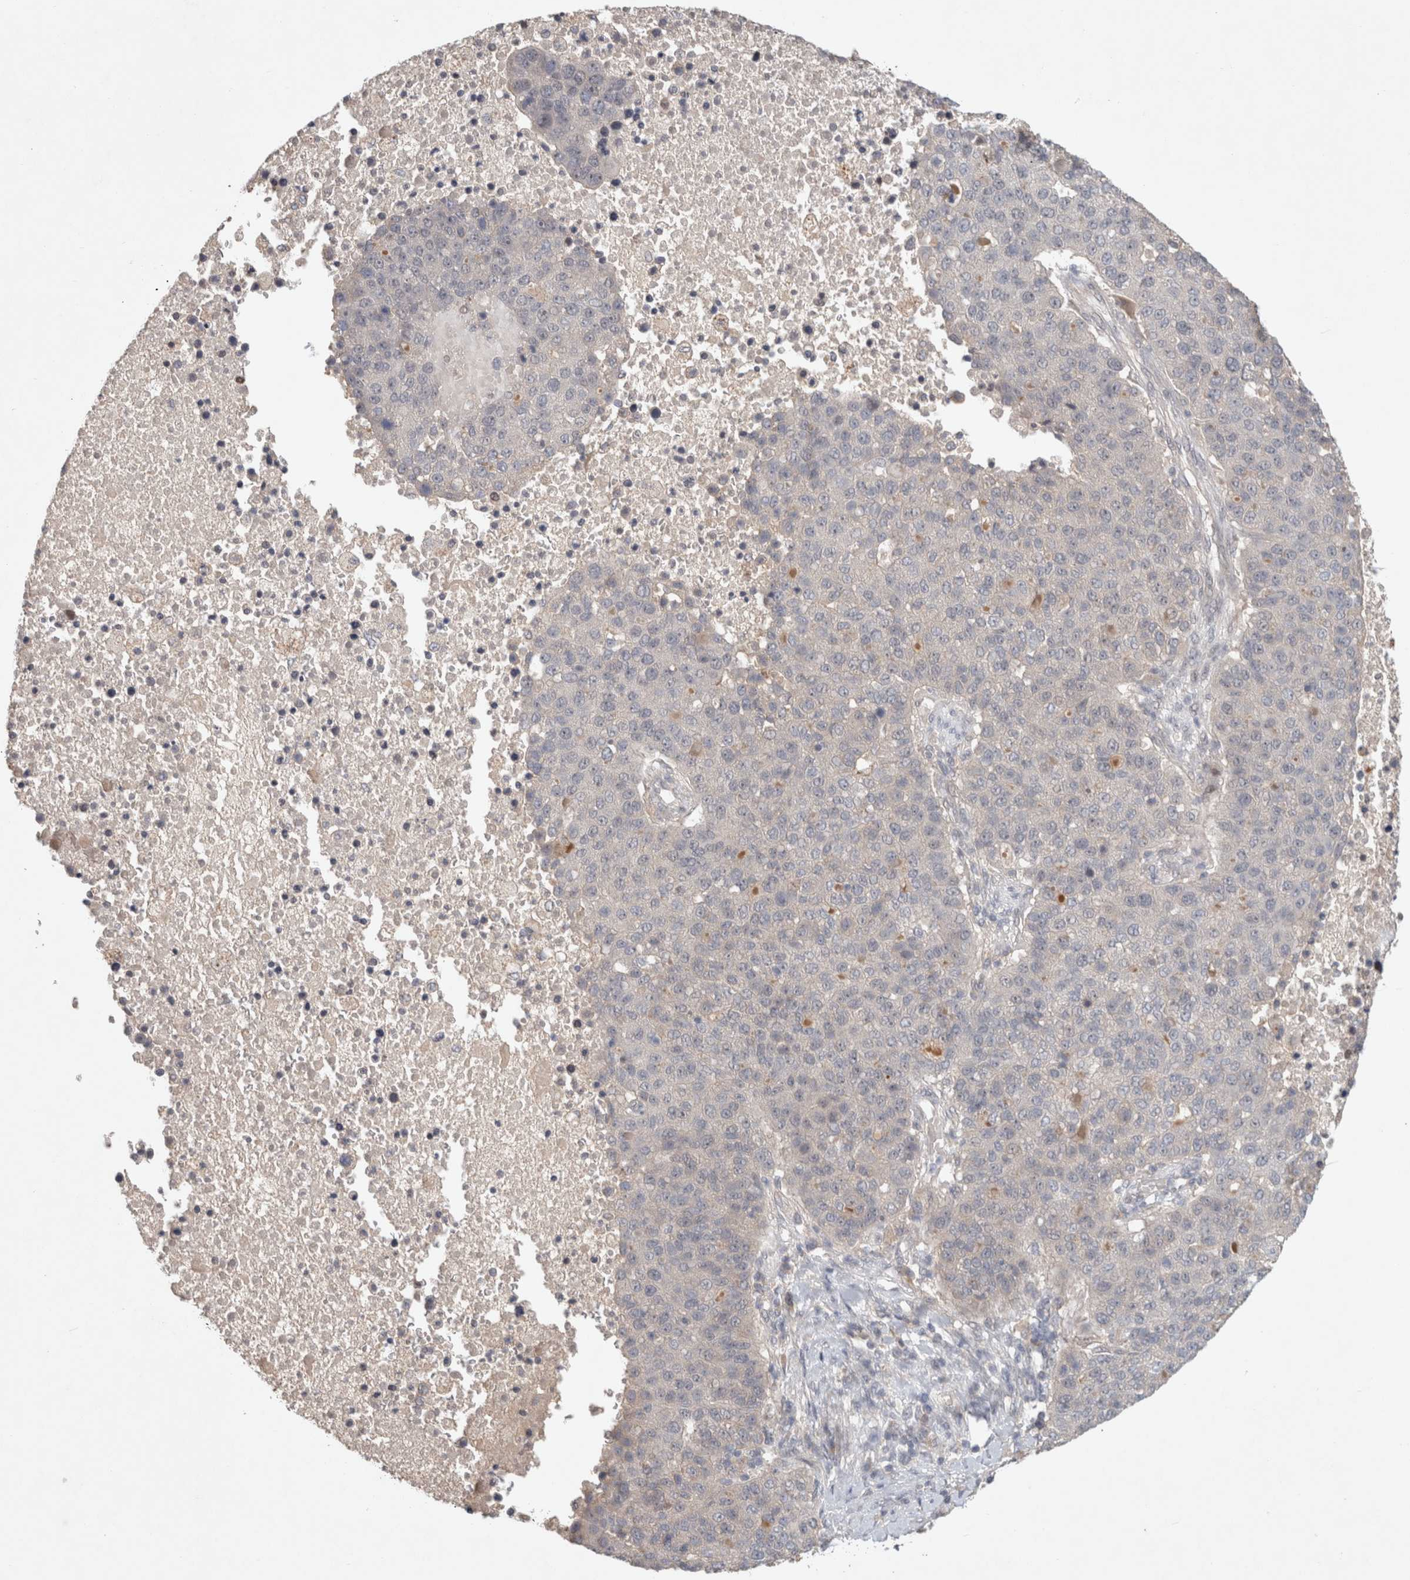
{"staining": {"intensity": "negative", "quantity": "none", "location": "none"}, "tissue": "pancreatic cancer", "cell_type": "Tumor cells", "image_type": "cancer", "snomed": [{"axis": "morphology", "description": "Adenocarcinoma, NOS"}, {"axis": "topography", "description": "Pancreas"}], "caption": "Tumor cells are negative for protein expression in human pancreatic cancer (adenocarcinoma). Brightfield microscopy of IHC stained with DAB (3,3'-diaminobenzidine) (brown) and hematoxylin (blue), captured at high magnification.", "gene": "RASAL2", "patient": {"sex": "female", "age": 61}}